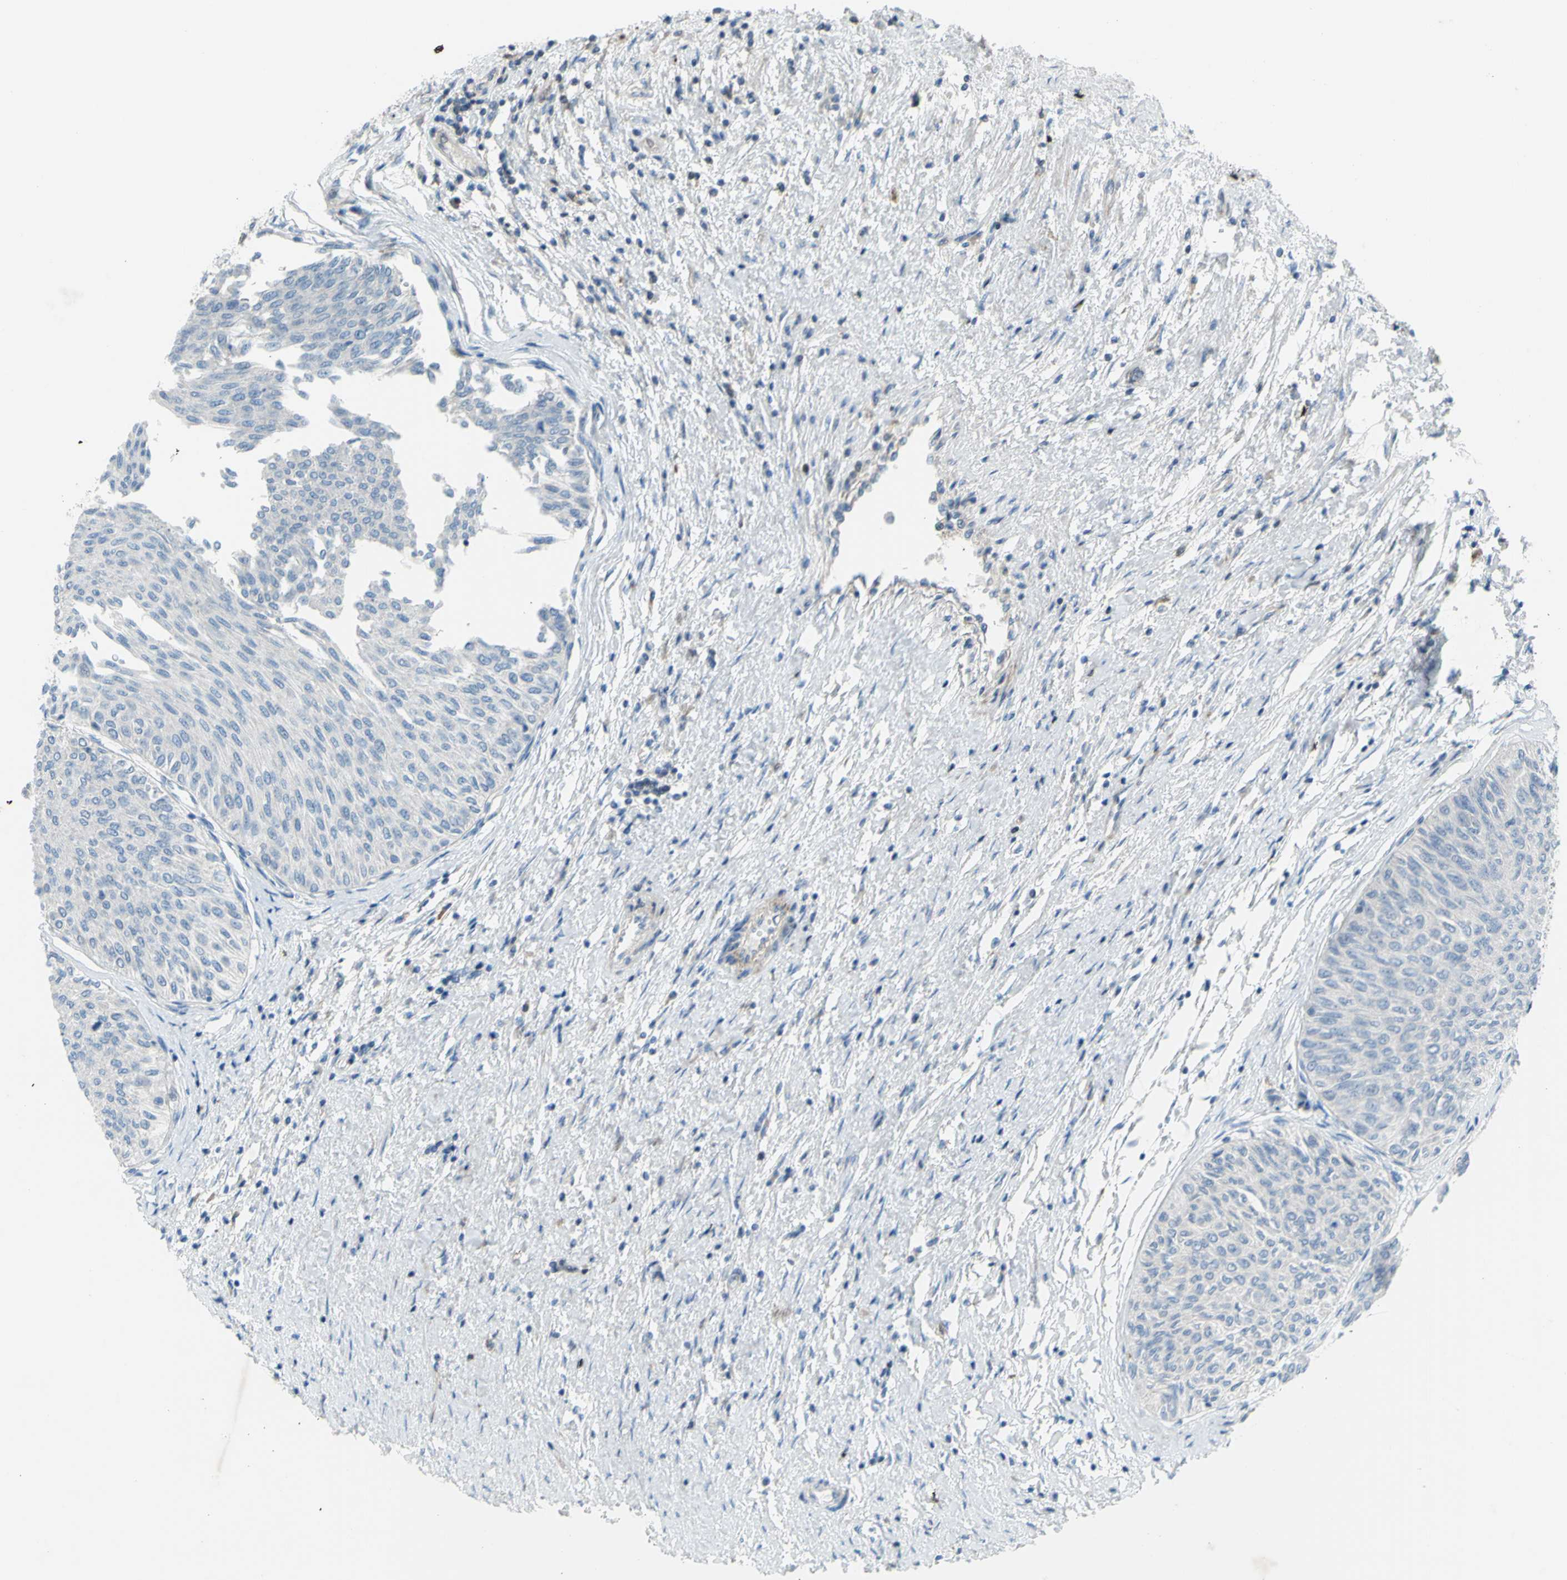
{"staining": {"intensity": "negative", "quantity": "none", "location": "none"}, "tissue": "urothelial cancer", "cell_type": "Tumor cells", "image_type": "cancer", "snomed": [{"axis": "morphology", "description": "Urothelial carcinoma, Low grade"}, {"axis": "topography", "description": "Urinary bladder"}], "caption": "Tumor cells show no significant positivity in urothelial cancer.", "gene": "PAK2", "patient": {"sex": "male", "age": 78}}